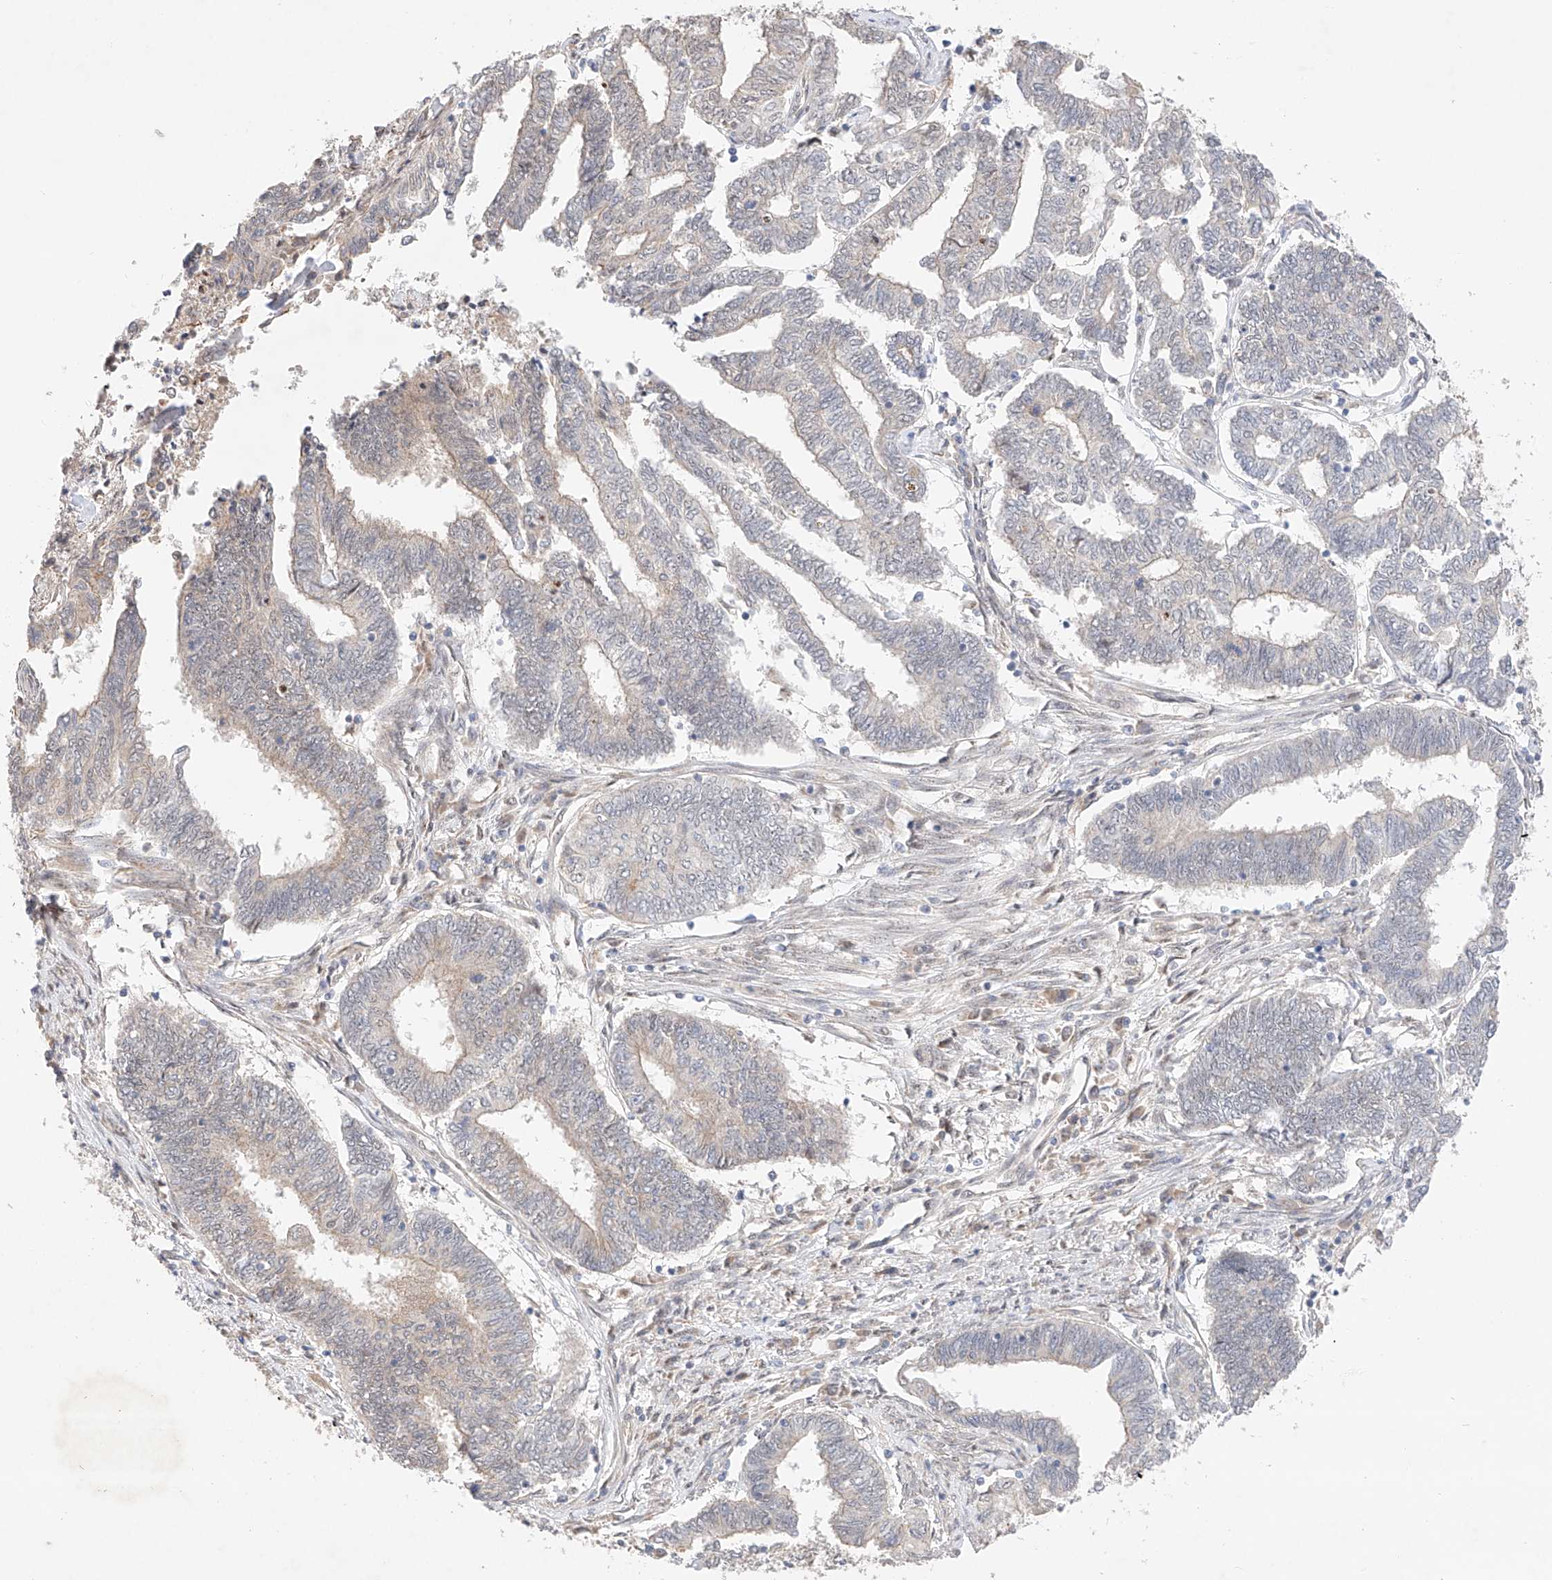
{"staining": {"intensity": "negative", "quantity": "none", "location": "none"}, "tissue": "endometrial cancer", "cell_type": "Tumor cells", "image_type": "cancer", "snomed": [{"axis": "morphology", "description": "Adenocarcinoma, NOS"}, {"axis": "topography", "description": "Uterus"}, {"axis": "topography", "description": "Endometrium"}], "caption": "High power microscopy photomicrograph of an immunohistochemistry photomicrograph of endometrial cancer (adenocarcinoma), revealing no significant staining in tumor cells.", "gene": "IL22RA2", "patient": {"sex": "female", "age": 70}}